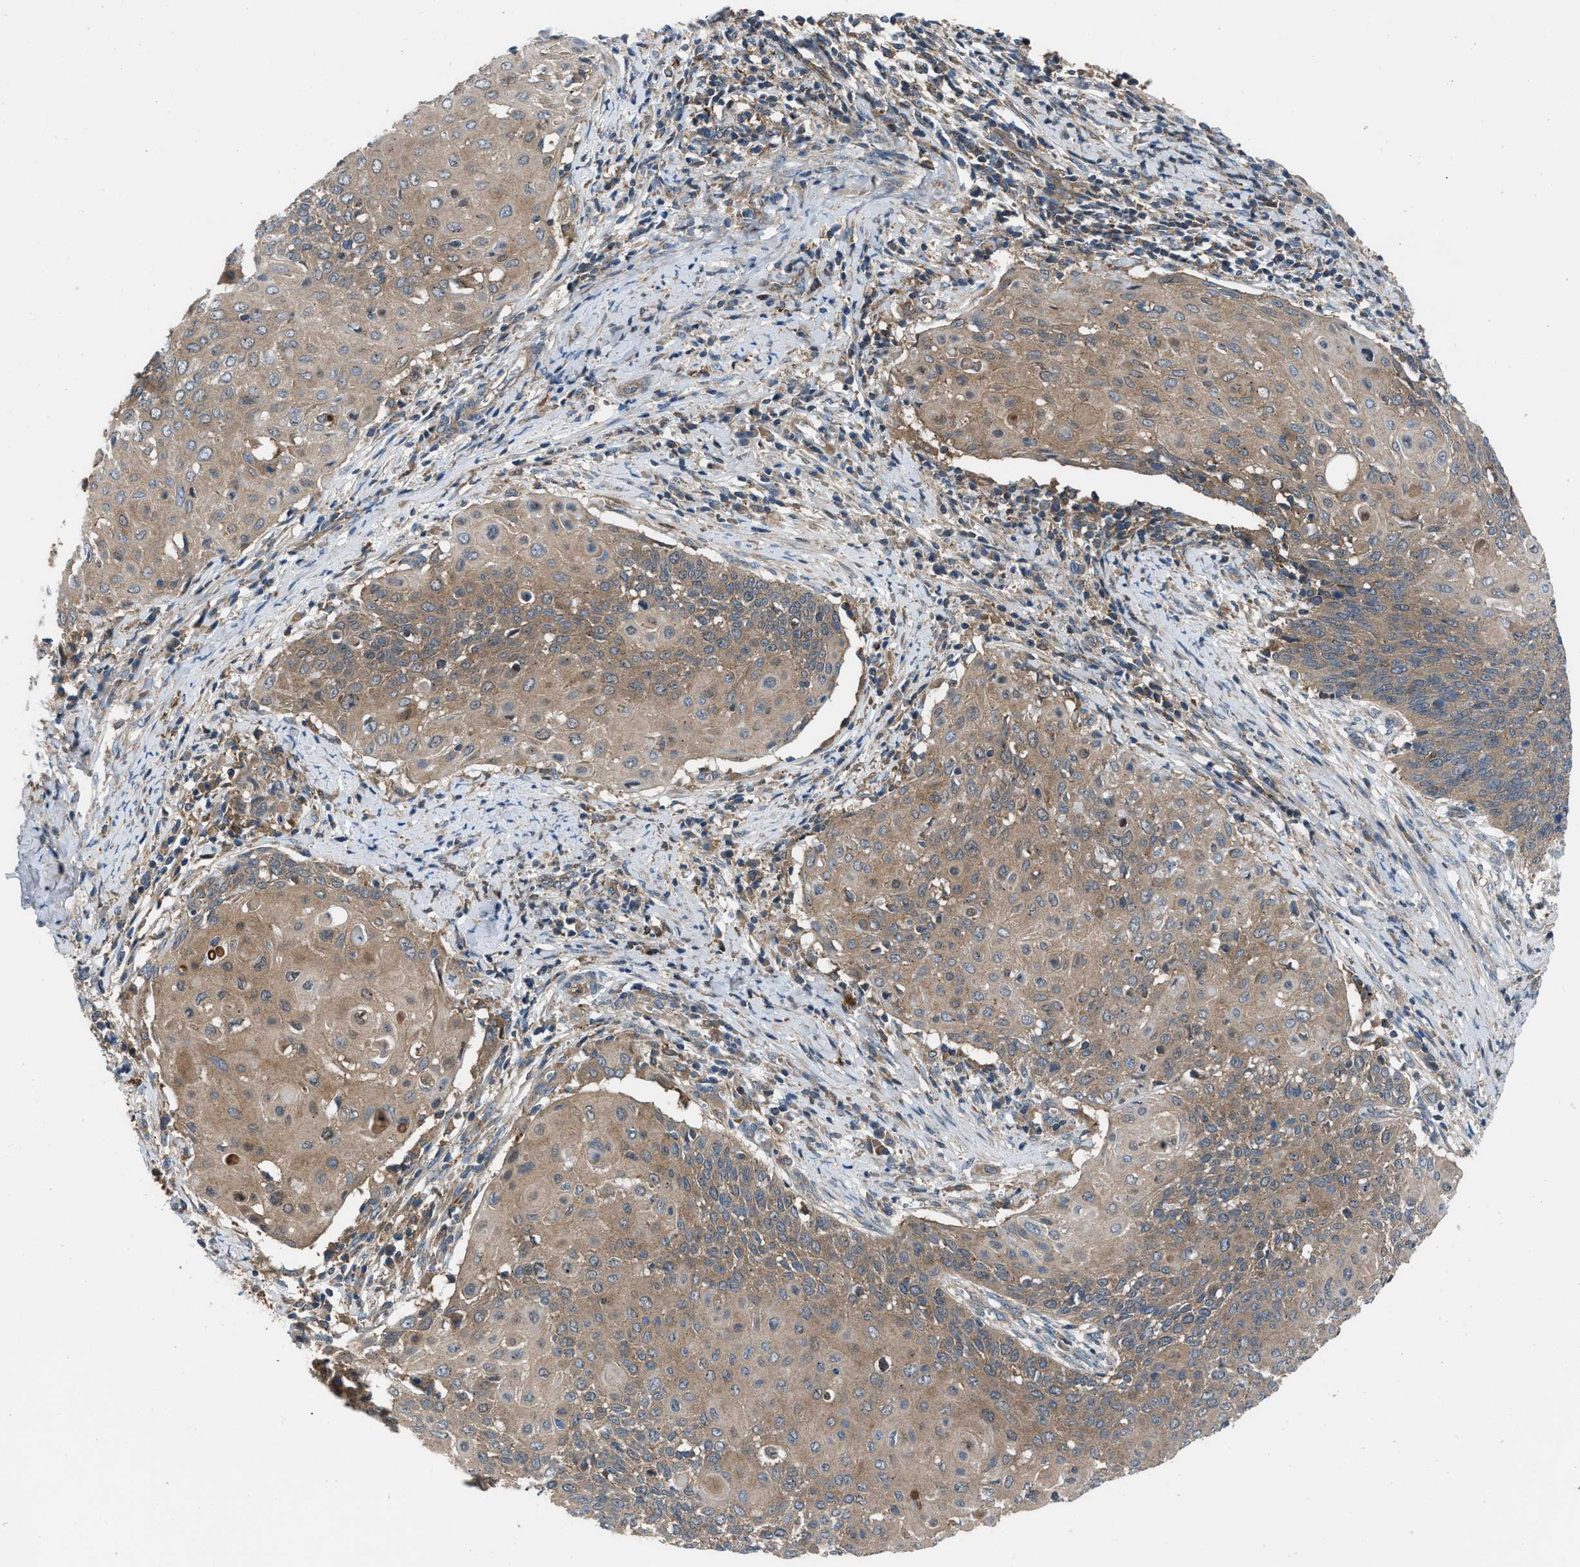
{"staining": {"intensity": "moderate", "quantity": ">75%", "location": "cytoplasmic/membranous"}, "tissue": "cervical cancer", "cell_type": "Tumor cells", "image_type": "cancer", "snomed": [{"axis": "morphology", "description": "Squamous cell carcinoma, NOS"}, {"axis": "topography", "description": "Cervix"}], "caption": "Human cervical squamous cell carcinoma stained for a protein (brown) displays moderate cytoplasmic/membranous positive staining in approximately >75% of tumor cells.", "gene": "USP25", "patient": {"sex": "female", "age": 39}}